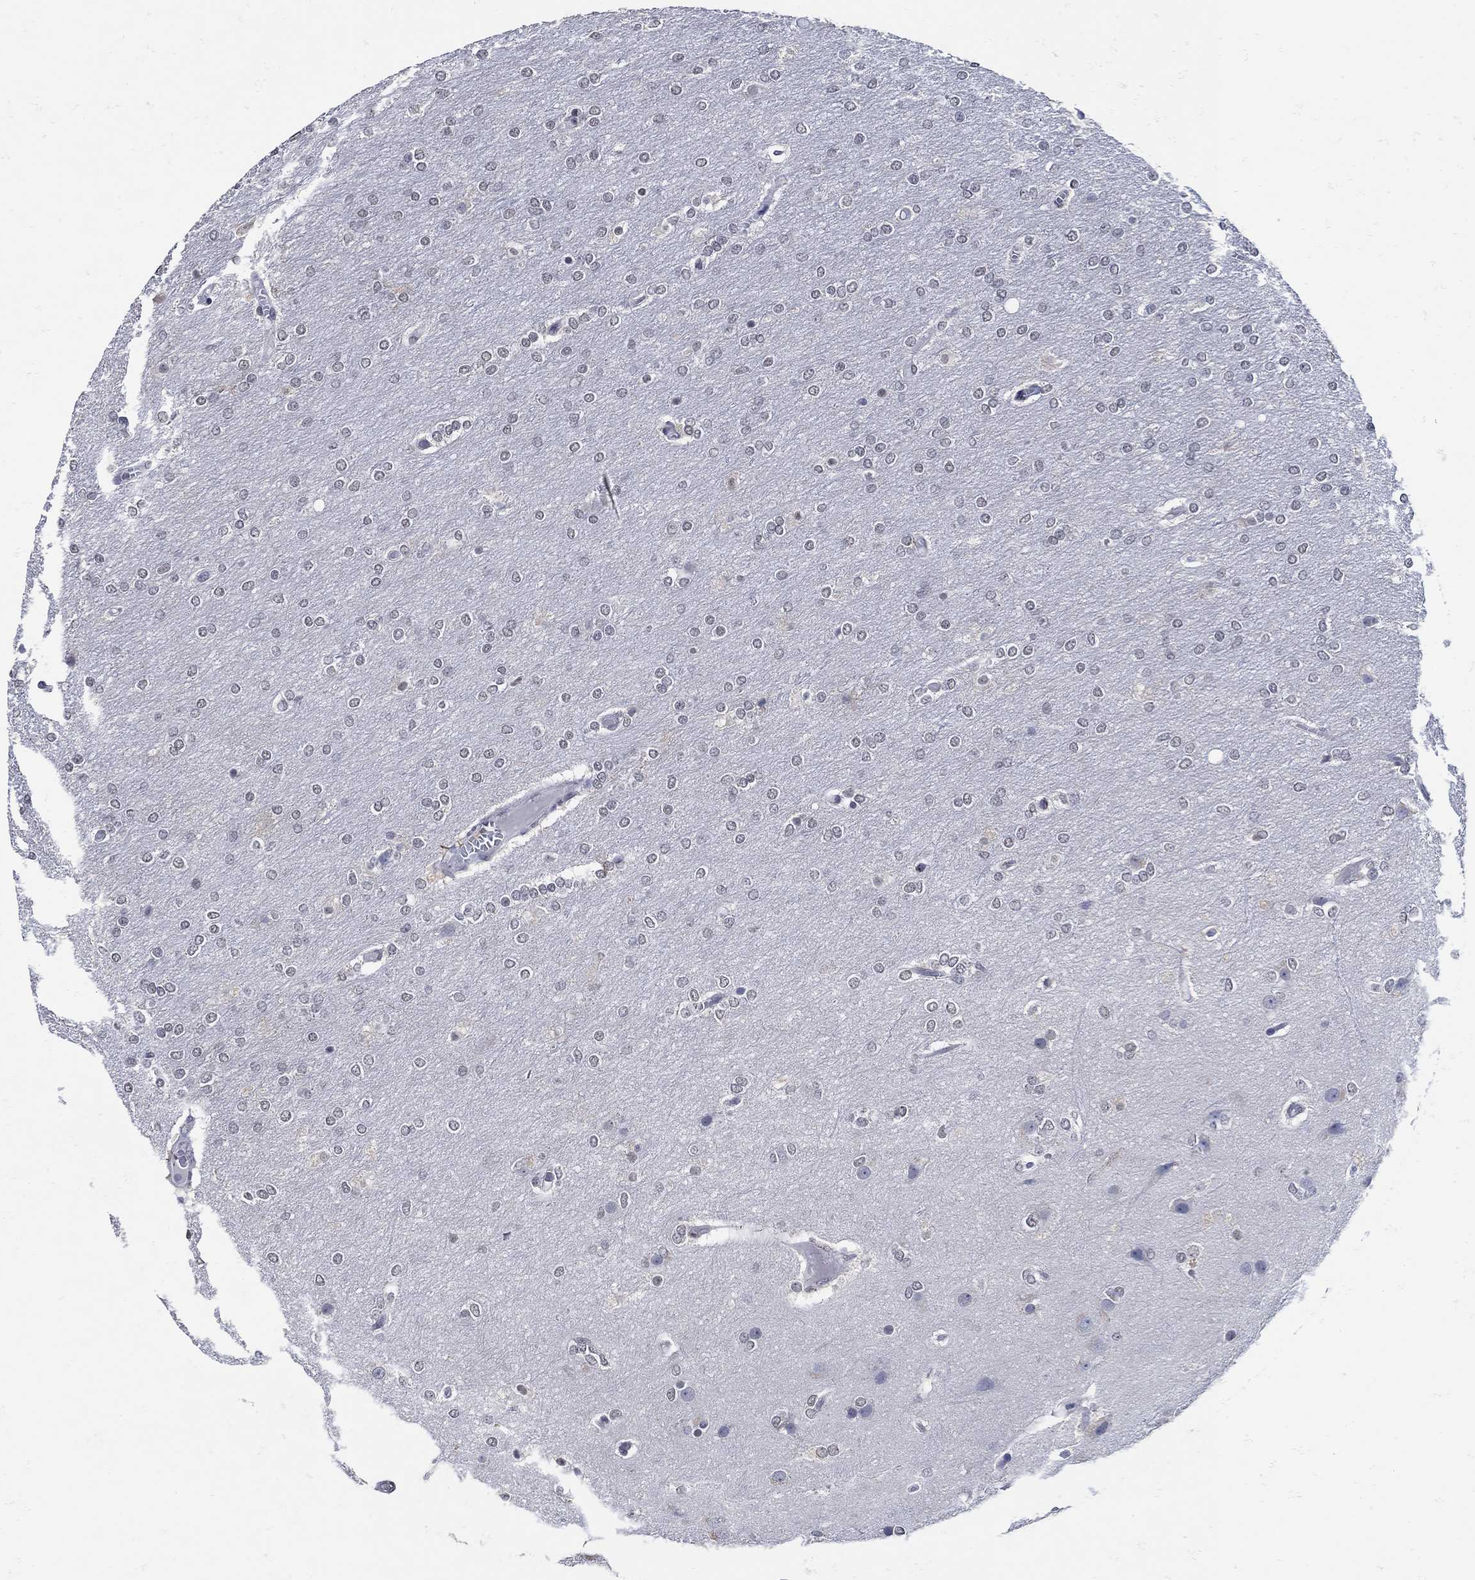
{"staining": {"intensity": "negative", "quantity": "none", "location": "none"}, "tissue": "glioma", "cell_type": "Tumor cells", "image_type": "cancer", "snomed": [{"axis": "morphology", "description": "Glioma, malignant, High grade"}, {"axis": "topography", "description": "Brain"}], "caption": "Histopathology image shows no significant protein expression in tumor cells of malignant glioma (high-grade). (Stains: DAB (3,3'-diaminobenzidine) immunohistochemistry (IHC) with hematoxylin counter stain, Microscopy: brightfield microscopy at high magnification).", "gene": "KCNN3", "patient": {"sex": "female", "age": 61}}